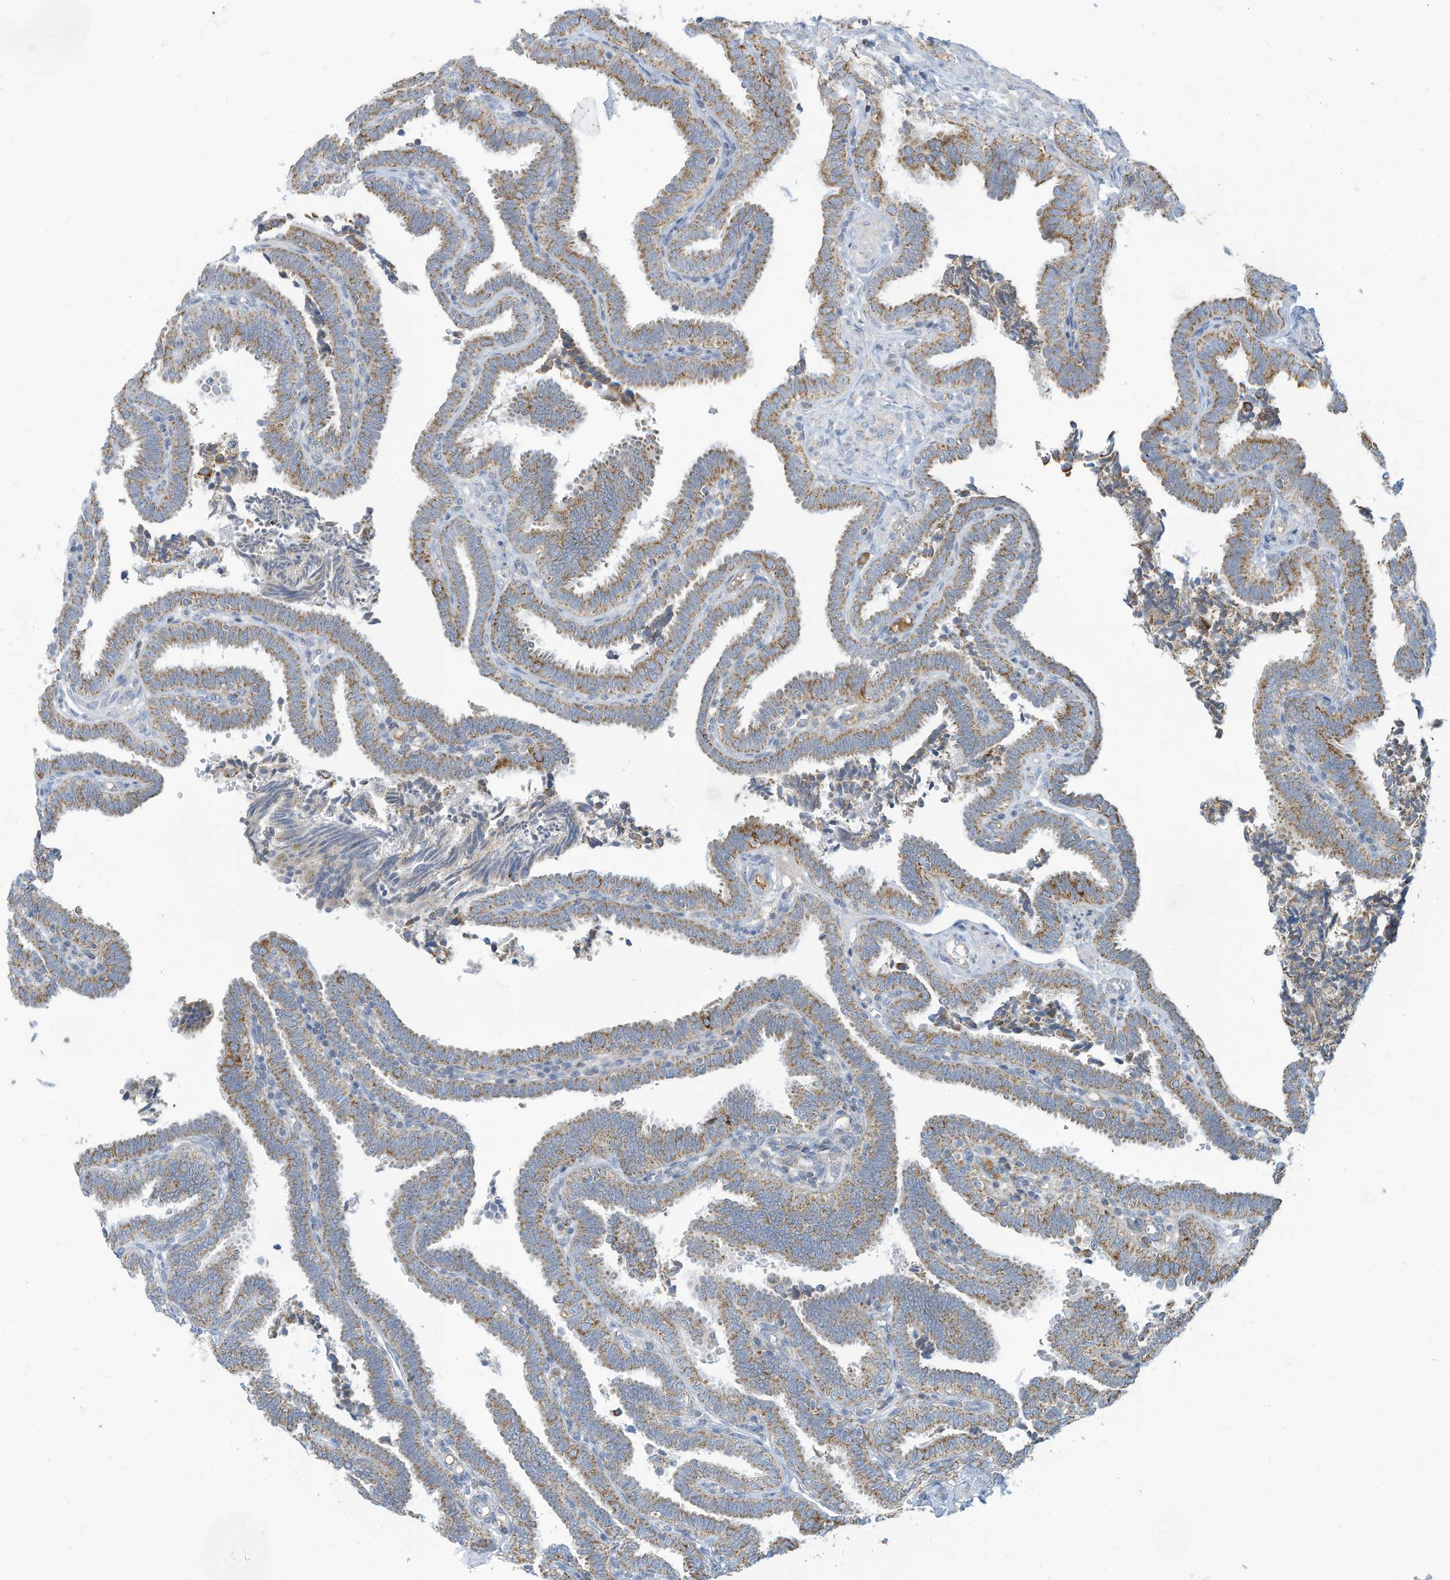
{"staining": {"intensity": "moderate", "quantity": "25%-75%", "location": "cytoplasmic/membranous"}, "tissue": "fallopian tube", "cell_type": "Glandular cells", "image_type": "normal", "snomed": [{"axis": "morphology", "description": "Normal tissue, NOS"}, {"axis": "topography", "description": "Fallopian tube"}], "caption": "Brown immunohistochemical staining in benign human fallopian tube exhibits moderate cytoplasmic/membranous positivity in about 25%-75% of glandular cells. The staining was performed using DAB (3,3'-diaminobenzidine), with brown indicating positive protein expression. Nuclei are stained blue with hematoxylin.", "gene": "NLN", "patient": {"sex": "female", "age": 39}}